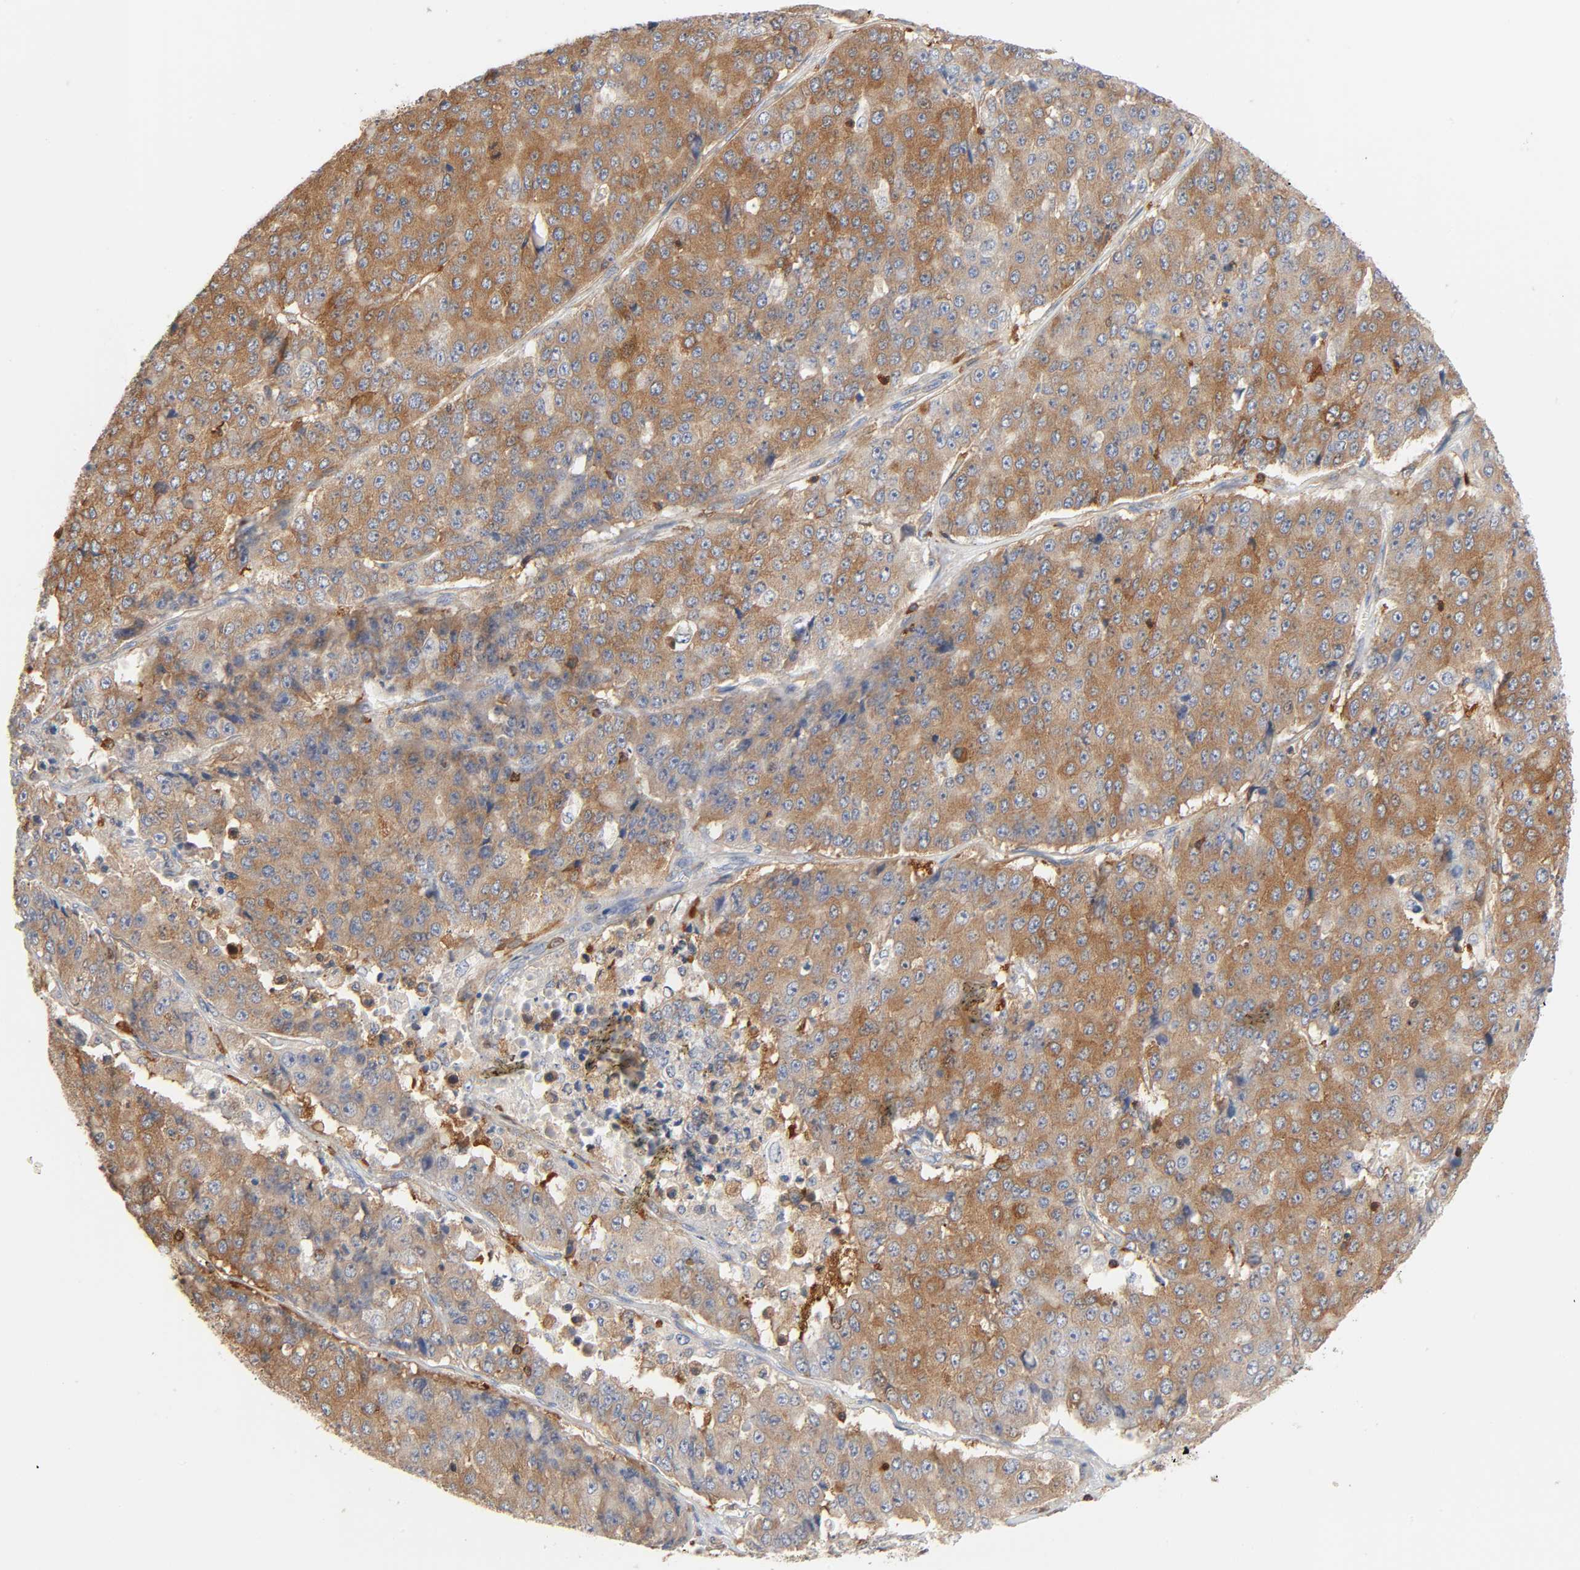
{"staining": {"intensity": "moderate", "quantity": ">75%", "location": "cytoplasmic/membranous"}, "tissue": "pancreatic cancer", "cell_type": "Tumor cells", "image_type": "cancer", "snomed": [{"axis": "morphology", "description": "Adenocarcinoma, NOS"}, {"axis": "topography", "description": "Pancreas"}], "caption": "Immunohistochemistry (DAB (3,3'-diaminobenzidine)) staining of human pancreatic cancer (adenocarcinoma) exhibits moderate cytoplasmic/membranous protein staining in approximately >75% of tumor cells.", "gene": "BIN1", "patient": {"sex": "male", "age": 50}}